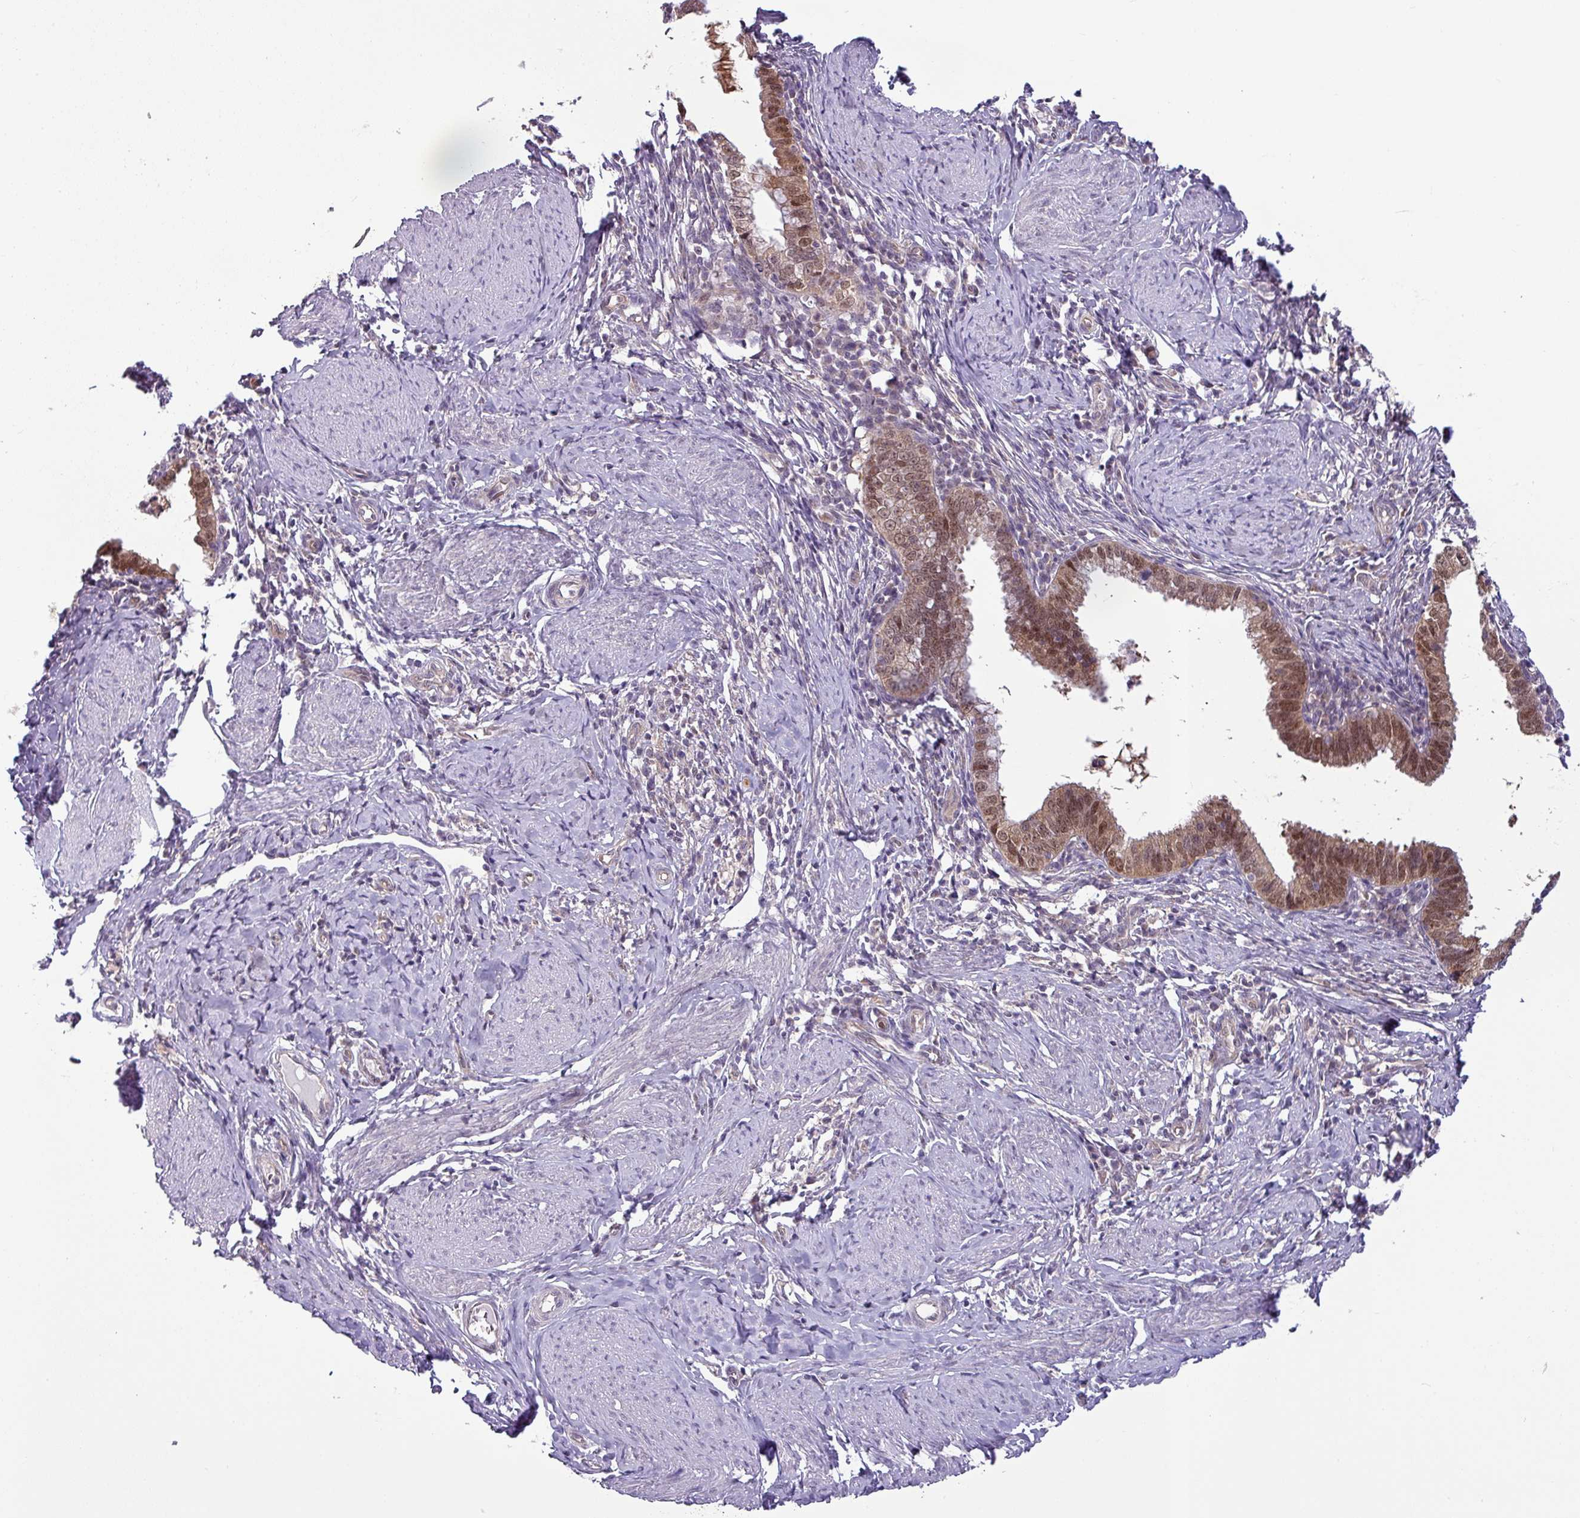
{"staining": {"intensity": "moderate", "quantity": ">75%", "location": "nuclear"}, "tissue": "cervical cancer", "cell_type": "Tumor cells", "image_type": "cancer", "snomed": [{"axis": "morphology", "description": "Adenocarcinoma, NOS"}, {"axis": "topography", "description": "Cervix"}], "caption": "An image of cervical cancer stained for a protein demonstrates moderate nuclear brown staining in tumor cells.", "gene": "TTLL12", "patient": {"sex": "female", "age": 36}}